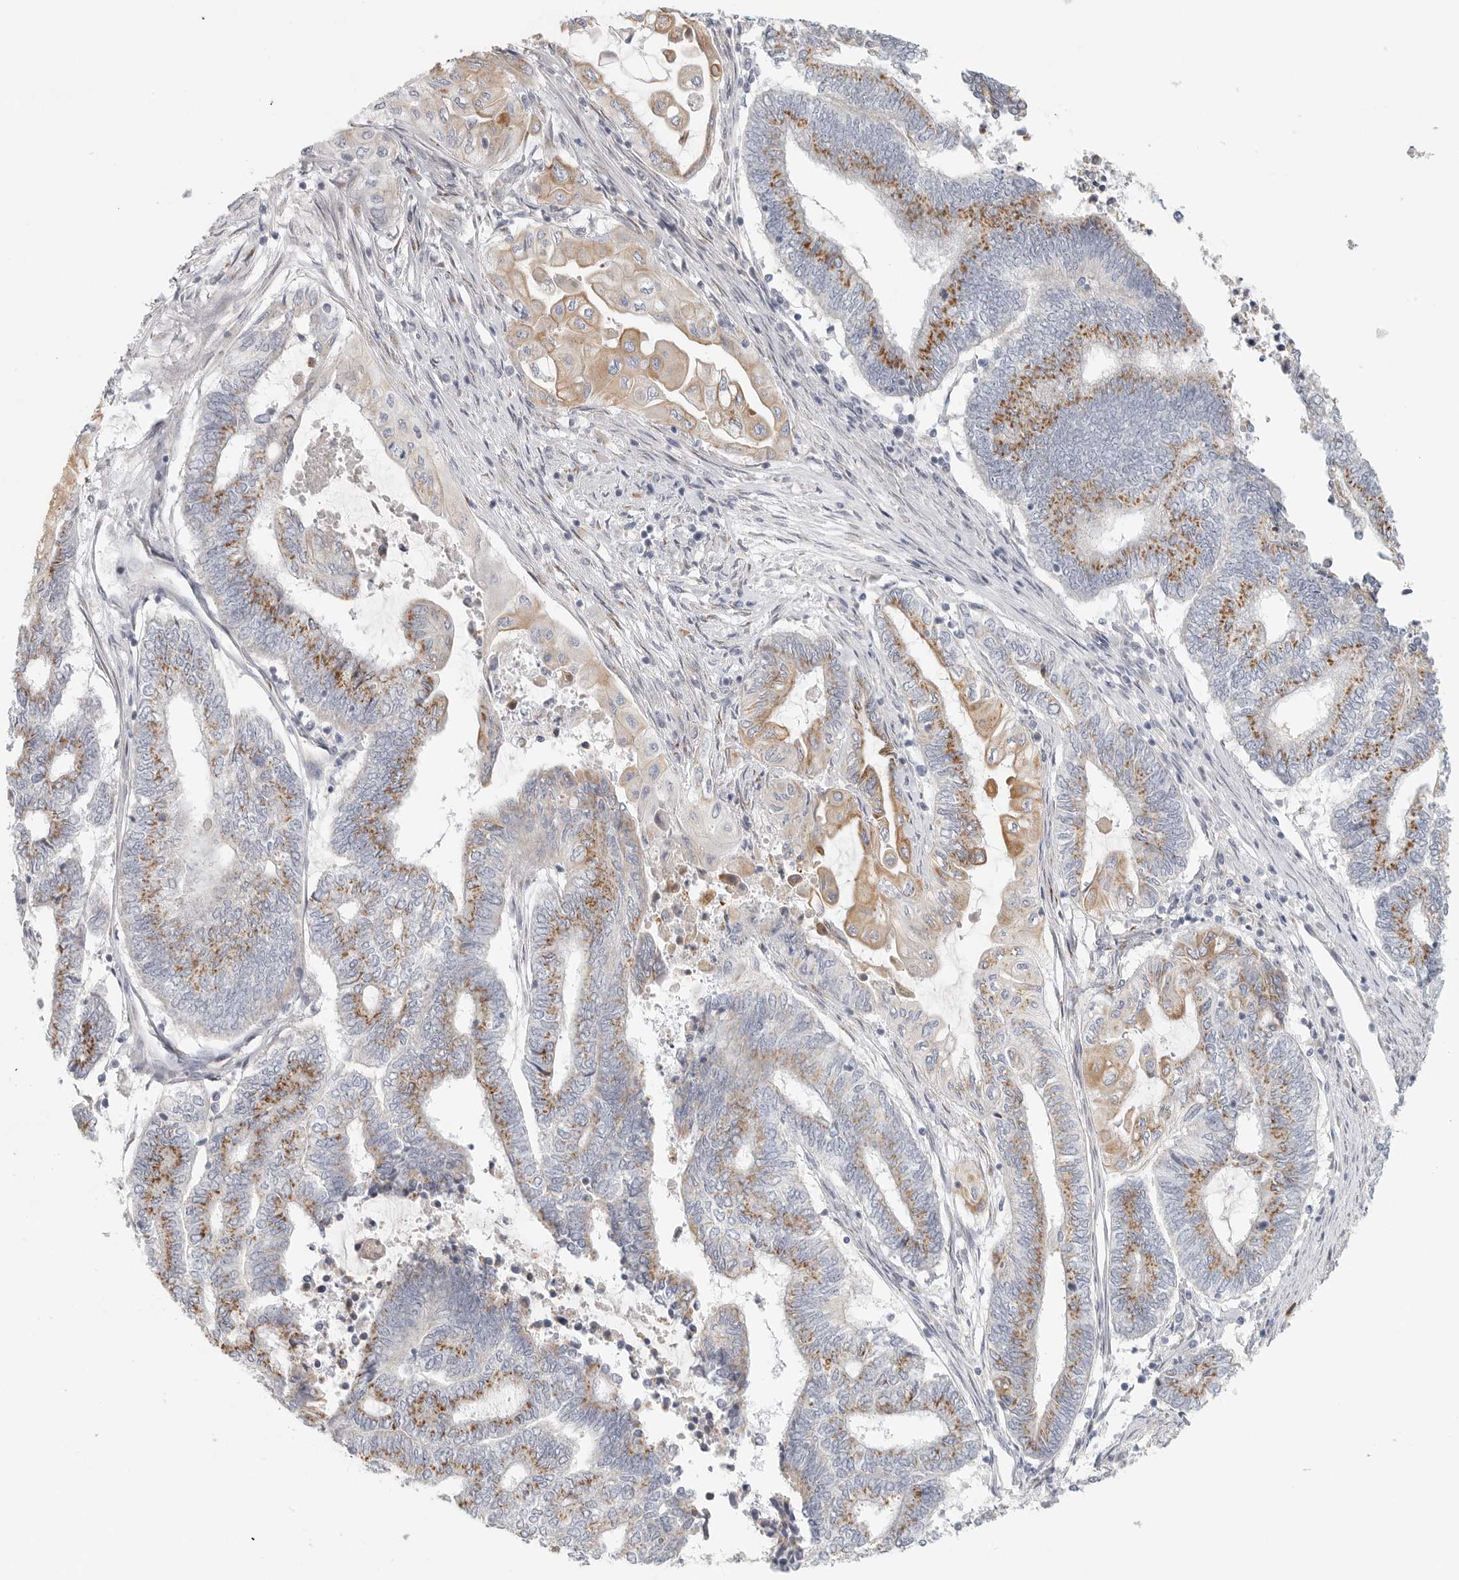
{"staining": {"intensity": "moderate", "quantity": ">75%", "location": "cytoplasmic/membranous"}, "tissue": "endometrial cancer", "cell_type": "Tumor cells", "image_type": "cancer", "snomed": [{"axis": "morphology", "description": "Adenocarcinoma, NOS"}, {"axis": "topography", "description": "Uterus"}, {"axis": "topography", "description": "Endometrium"}], "caption": "Immunohistochemical staining of human adenocarcinoma (endometrial) demonstrates medium levels of moderate cytoplasmic/membranous protein positivity in about >75% of tumor cells. The staining is performed using DAB (3,3'-diaminobenzidine) brown chromogen to label protein expression. The nuclei are counter-stained blue using hematoxylin.", "gene": "SLC25A26", "patient": {"sex": "female", "age": 70}}